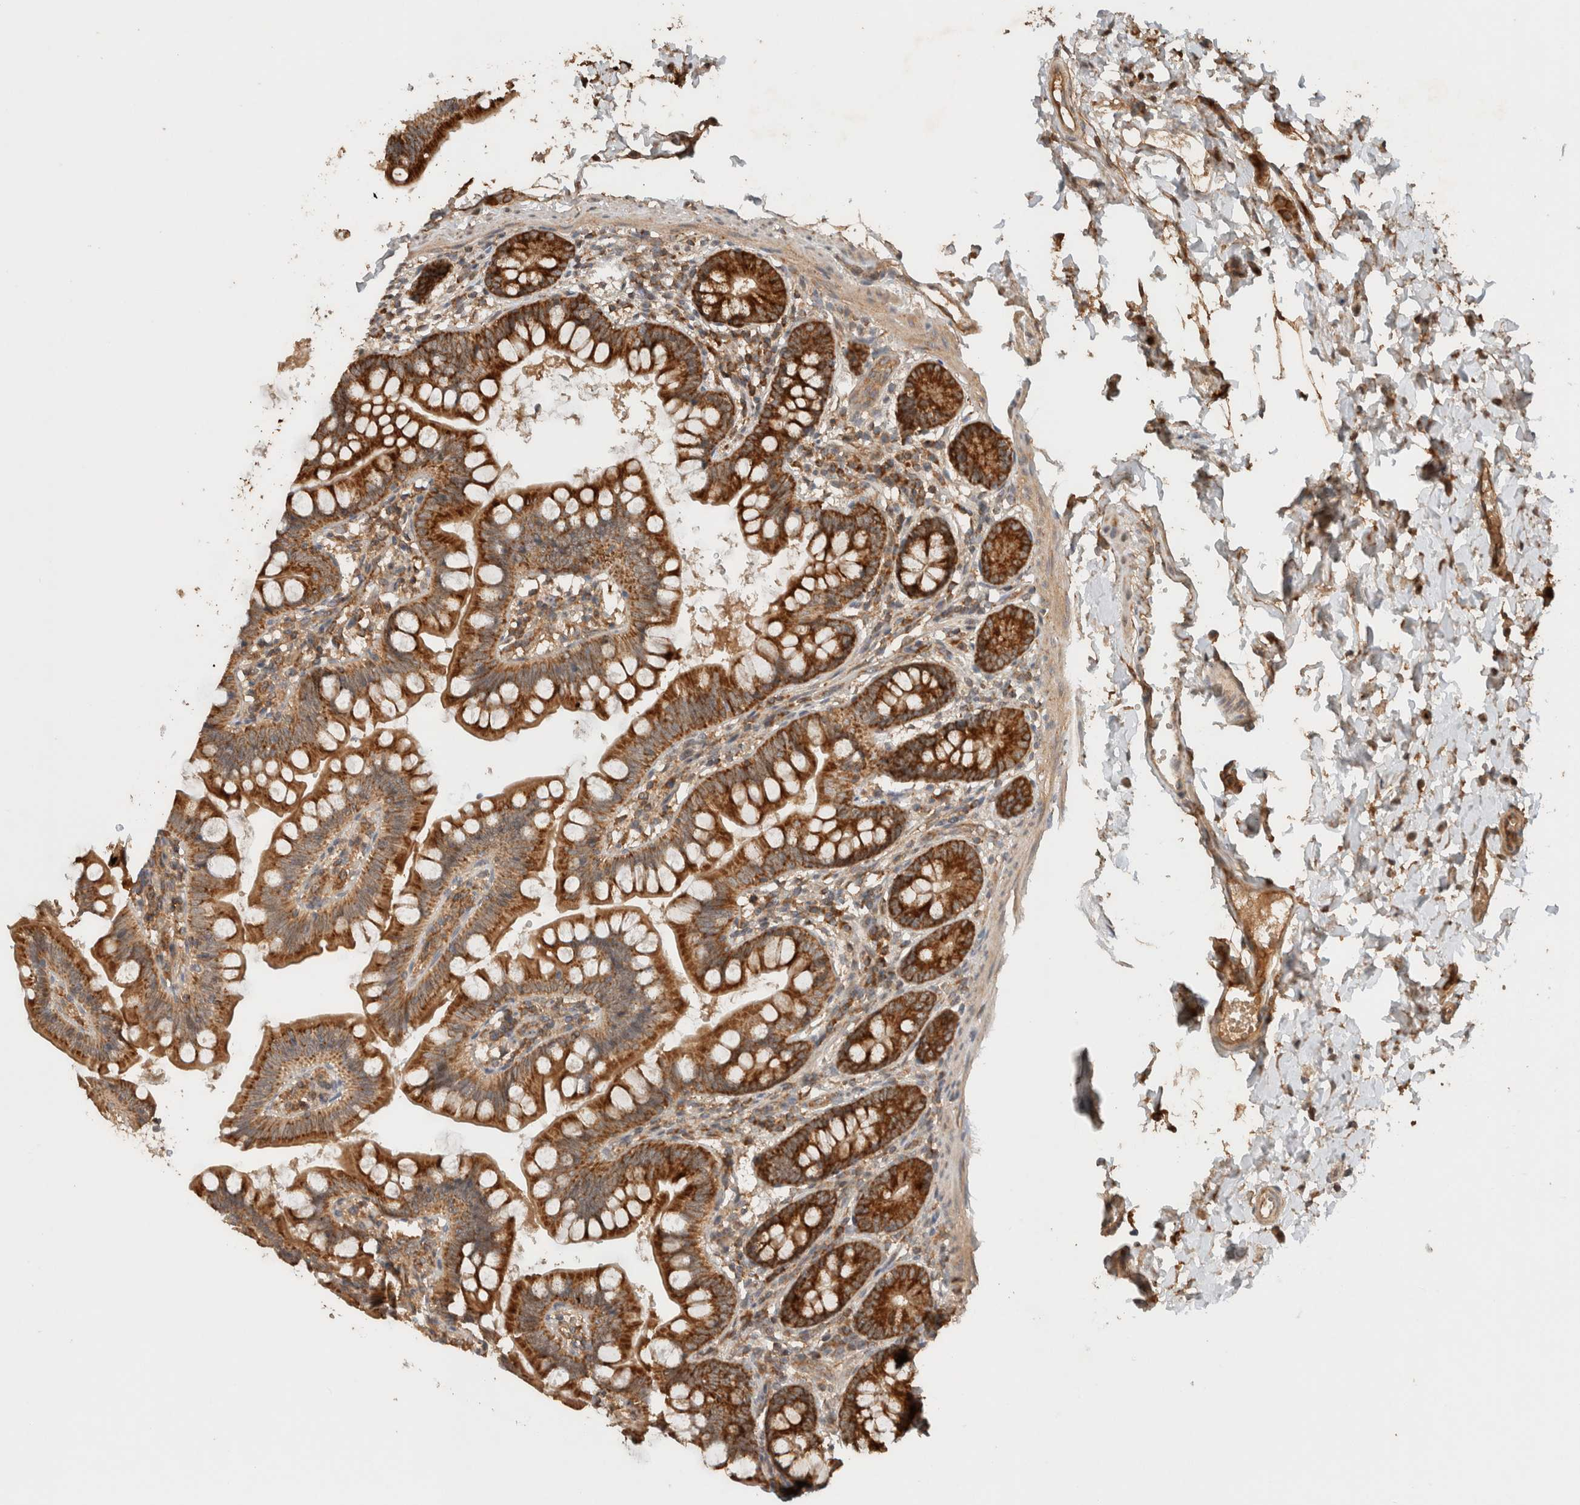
{"staining": {"intensity": "strong", "quantity": ">75%", "location": "cytoplasmic/membranous"}, "tissue": "small intestine", "cell_type": "Glandular cells", "image_type": "normal", "snomed": [{"axis": "morphology", "description": "Normal tissue, NOS"}, {"axis": "topography", "description": "Small intestine"}], "caption": "The immunohistochemical stain shows strong cytoplasmic/membranous expression in glandular cells of unremarkable small intestine. (DAB (3,3'-diaminobenzidine) IHC with brightfield microscopy, high magnification).", "gene": "EIF2B3", "patient": {"sex": "male", "age": 7}}